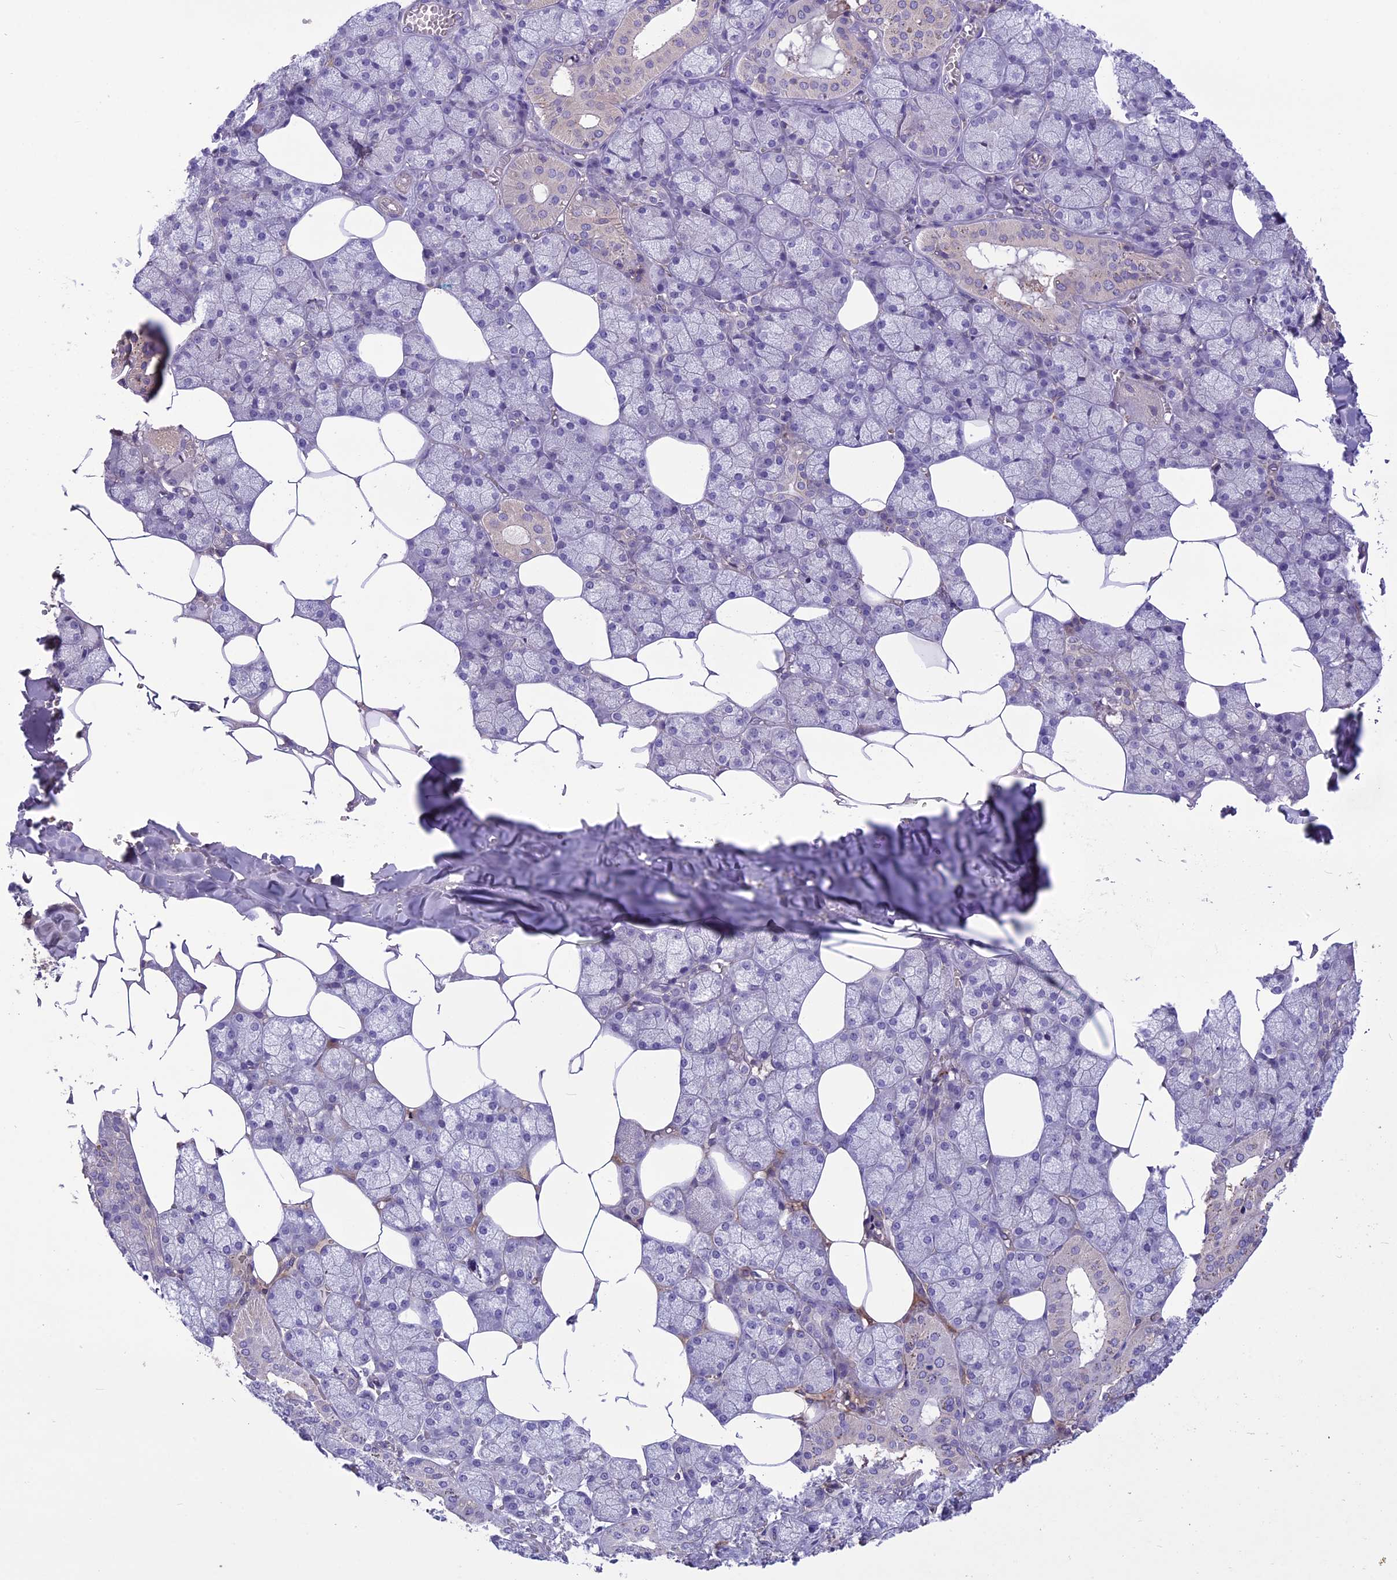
{"staining": {"intensity": "strong", "quantity": "<25%", "location": "cytoplasmic/membranous"}, "tissue": "salivary gland", "cell_type": "Glandular cells", "image_type": "normal", "snomed": [{"axis": "morphology", "description": "Normal tissue, NOS"}, {"axis": "topography", "description": "Salivary gland"}], "caption": "A micrograph of salivary gland stained for a protein displays strong cytoplasmic/membranous brown staining in glandular cells. (DAB (3,3'-diaminobenzidine) IHC with brightfield microscopy, high magnification).", "gene": "ADO", "patient": {"sex": "male", "age": 62}}